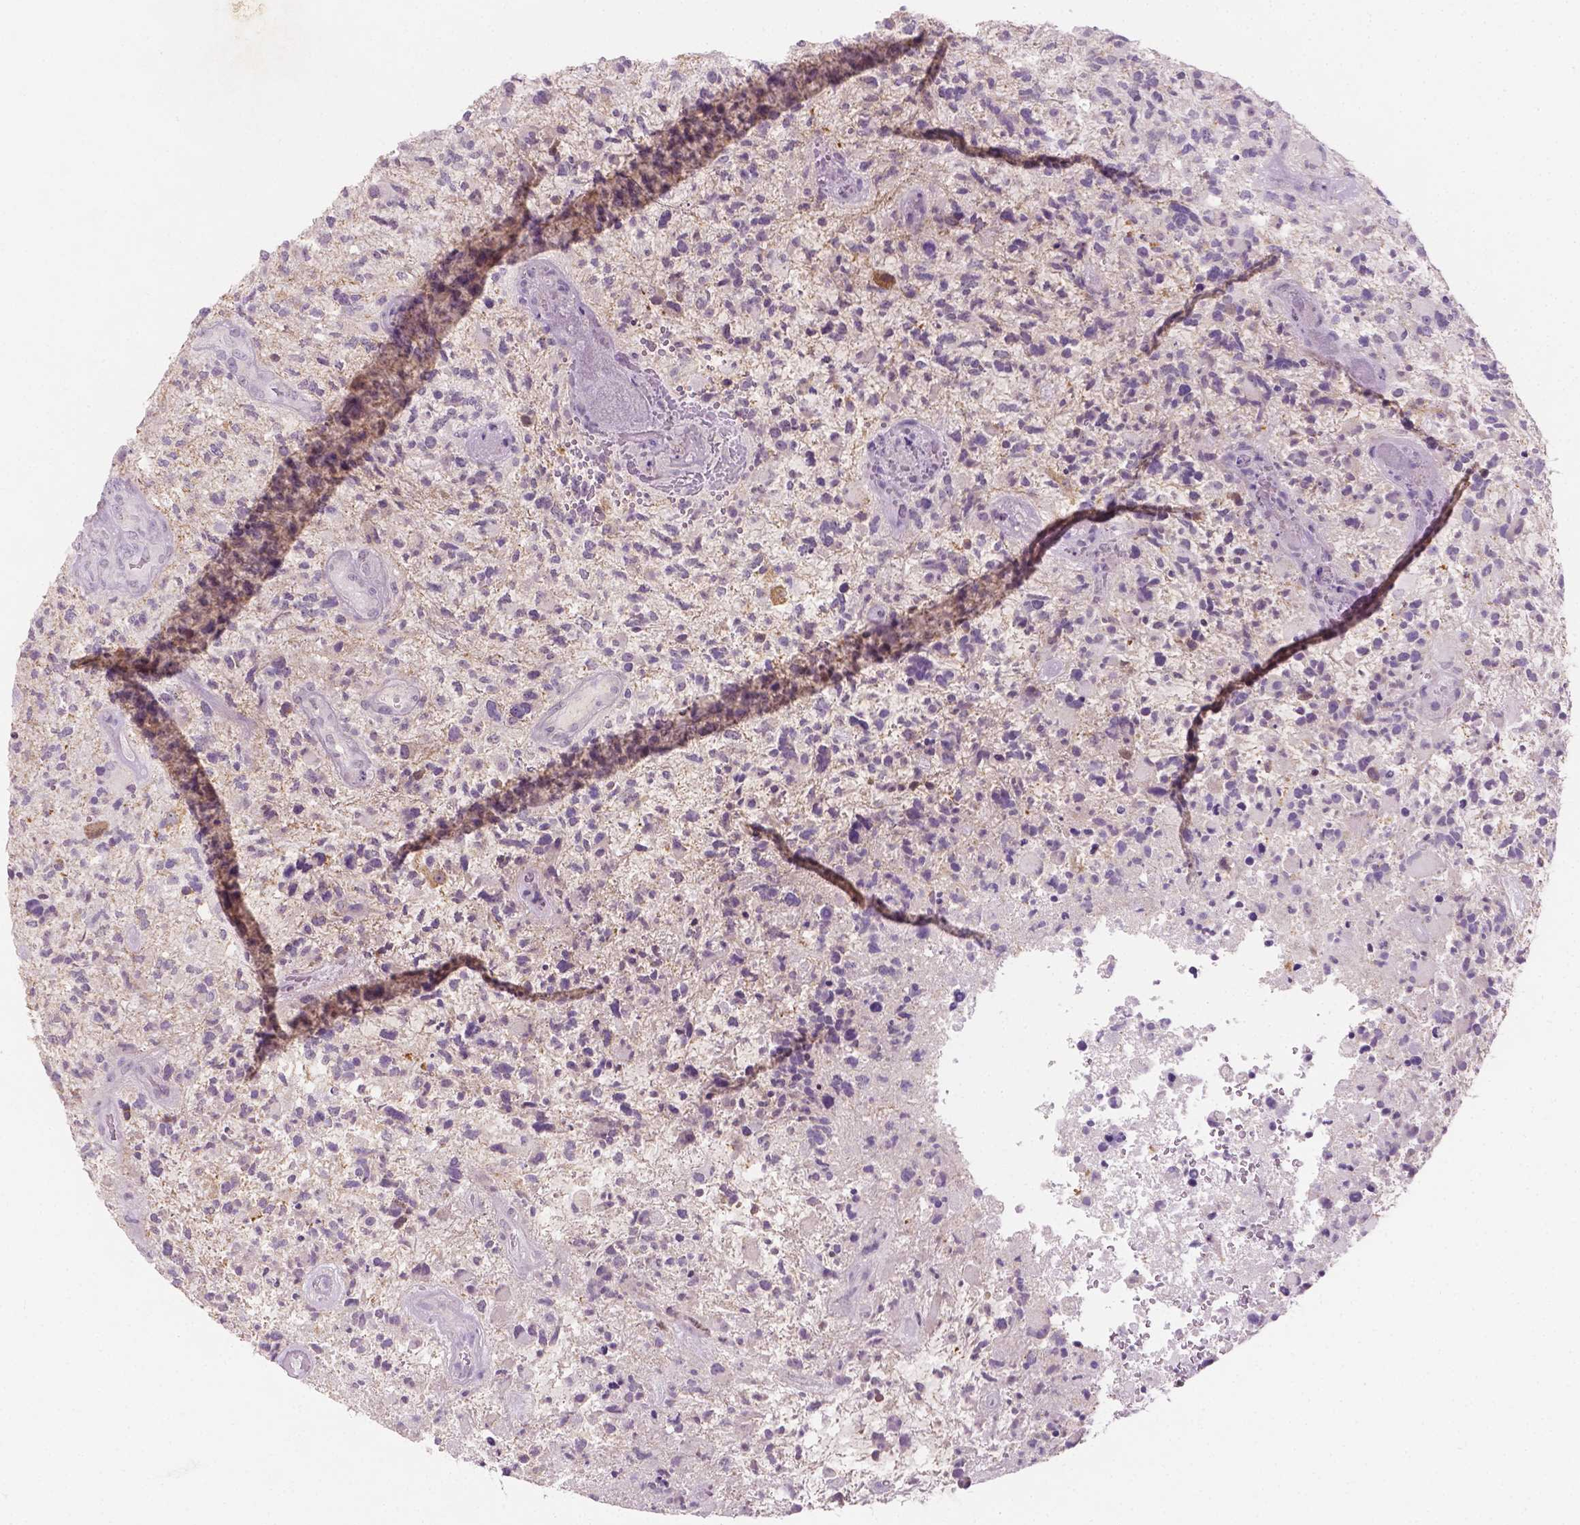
{"staining": {"intensity": "negative", "quantity": "none", "location": "none"}, "tissue": "glioma", "cell_type": "Tumor cells", "image_type": "cancer", "snomed": [{"axis": "morphology", "description": "Glioma, malignant, High grade"}, {"axis": "topography", "description": "Brain"}], "caption": "Immunohistochemistry (IHC) photomicrograph of neoplastic tissue: human malignant high-grade glioma stained with DAB displays no significant protein expression in tumor cells.", "gene": "DLG2", "patient": {"sex": "female", "age": 71}}